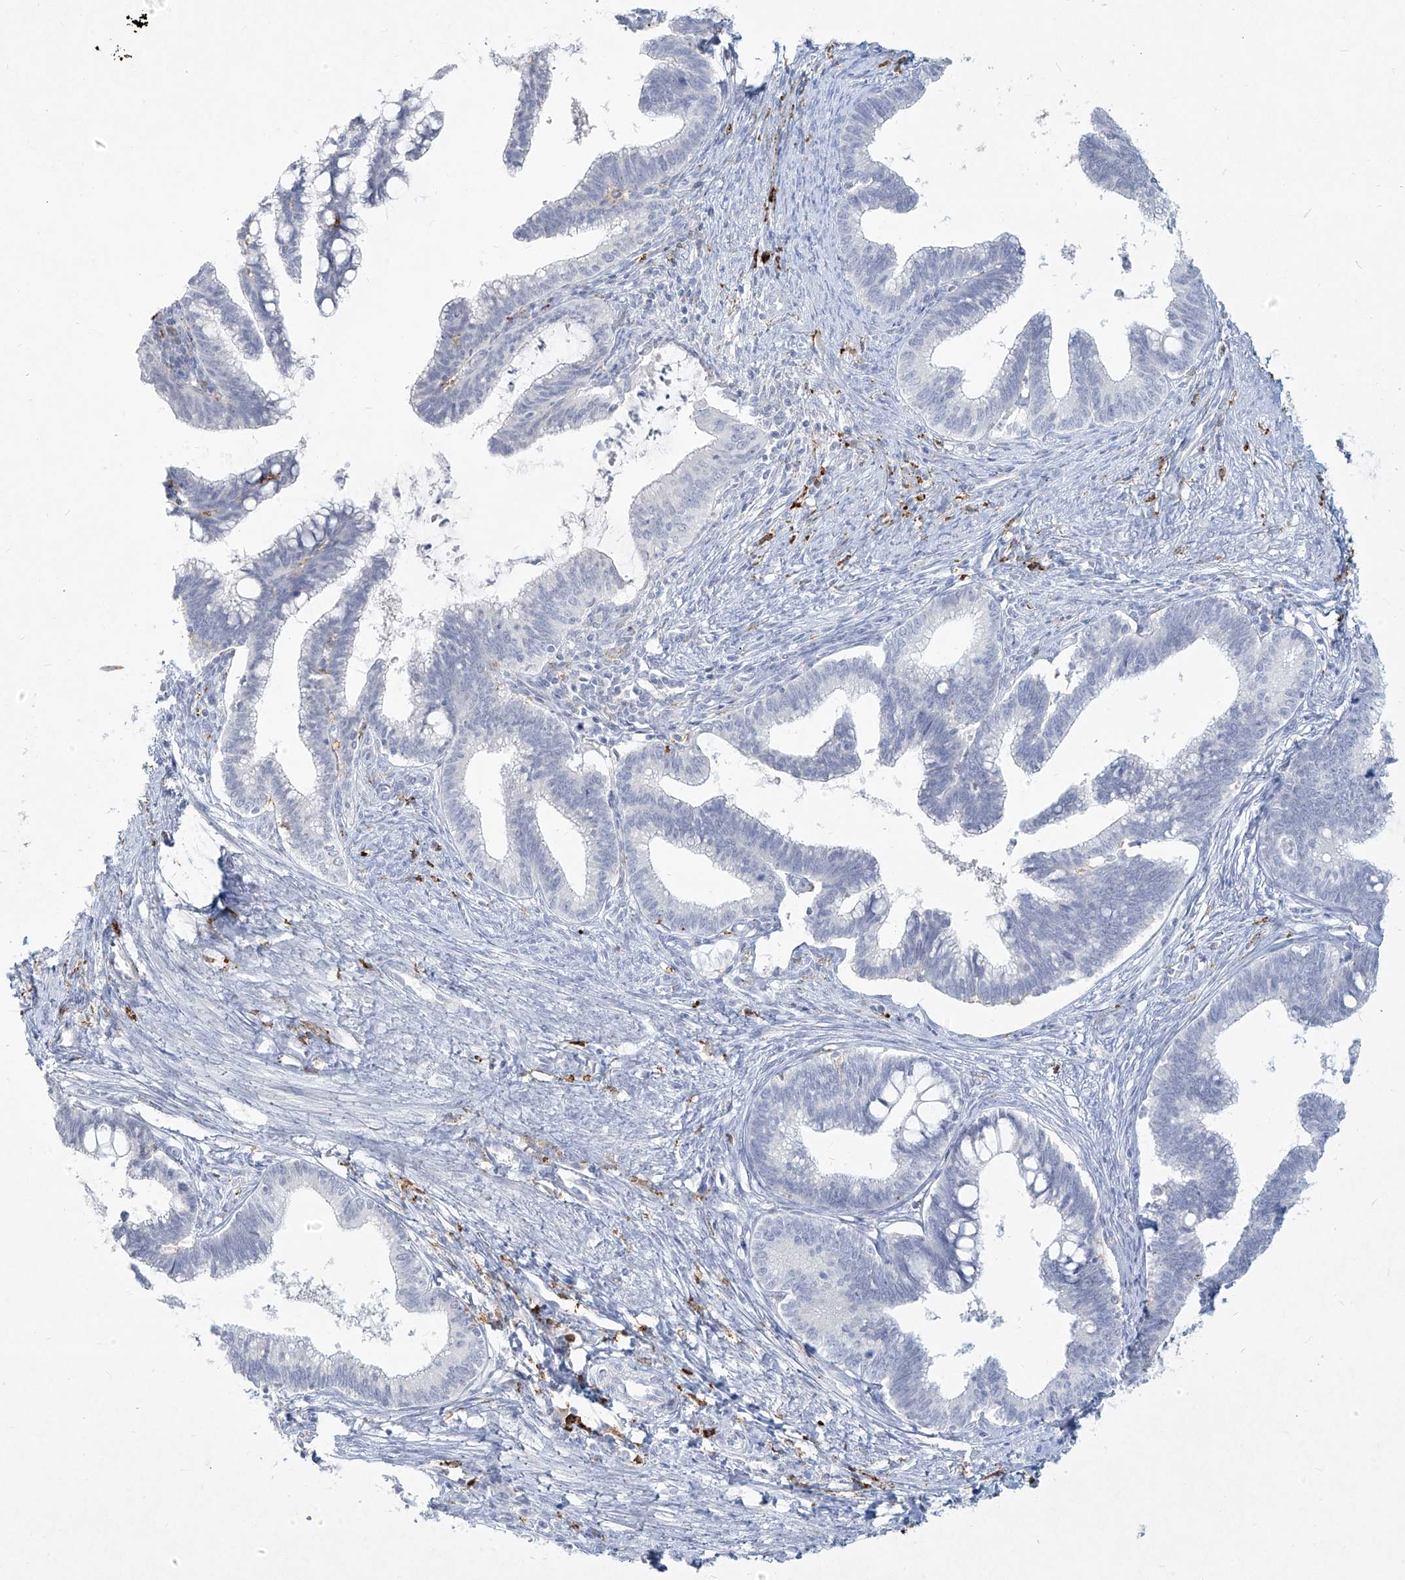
{"staining": {"intensity": "negative", "quantity": "none", "location": "none"}, "tissue": "cervical cancer", "cell_type": "Tumor cells", "image_type": "cancer", "snomed": [{"axis": "morphology", "description": "Adenocarcinoma, NOS"}, {"axis": "topography", "description": "Cervix"}], "caption": "IHC histopathology image of human cervical cancer stained for a protein (brown), which demonstrates no positivity in tumor cells.", "gene": "CD209", "patient": {"sex": "female", "age": 36}}